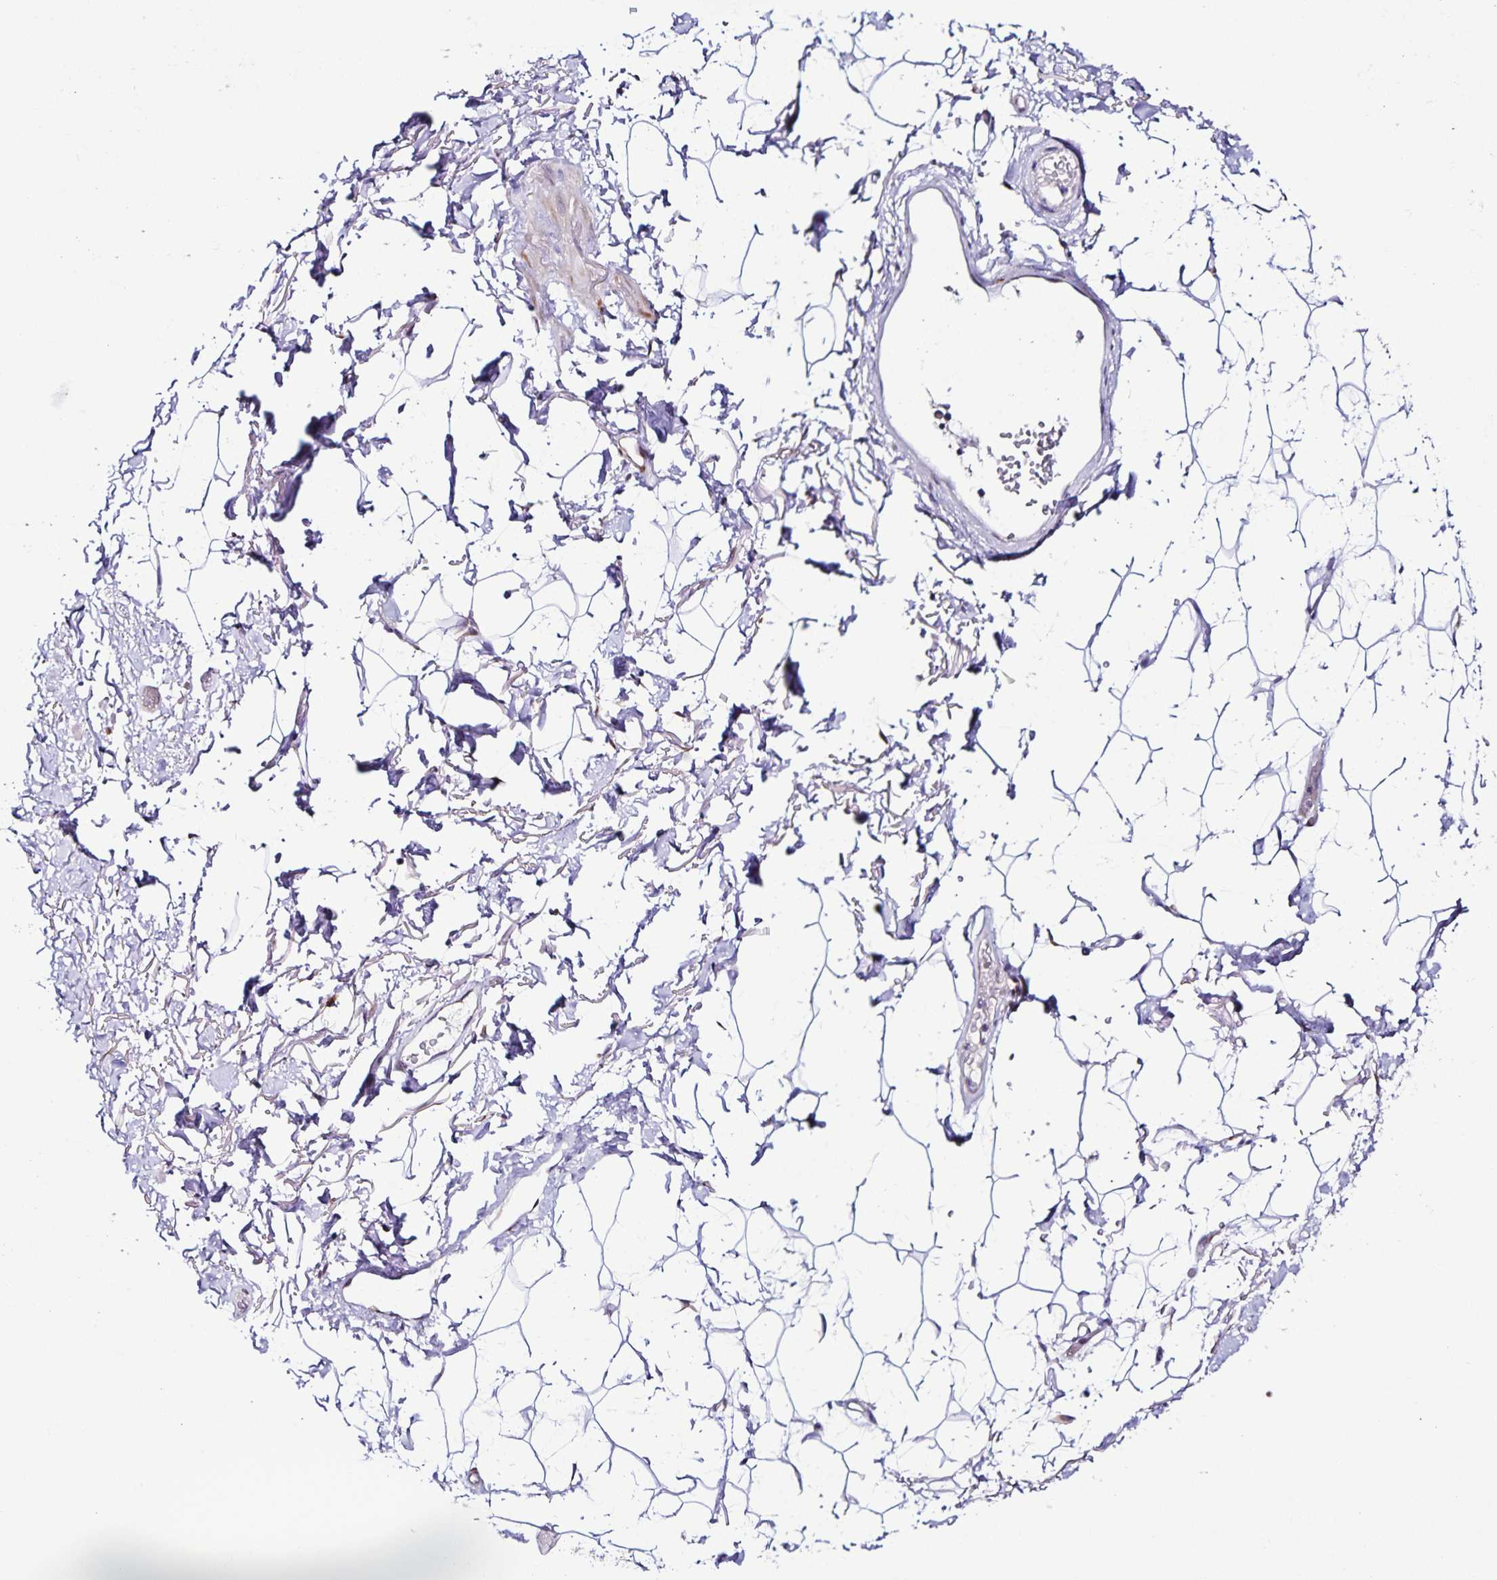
{"staining": {"intensity": "negative", "quantity": "none", "location": "none"}, "tissue": "adipose tissue", "cell_type": "Adipocytes", "image_type": "normal", "snomed": [{"axis": "morphology", "description": "Normal tissue, NOS"}, {"axis": "topography", "description": "Anal"}, {"axis": "topography", "description": "Peripheral nerve tissue"}], "caption": "The histopathology image displays no significant expression in adipocytes of adipose tissue. (DAB (3,3'-diaminobenzidine) immunohistochemistry, high magnification).", "gene": "OSBPL5", "patient": {"sex": "male", "age": 78}}